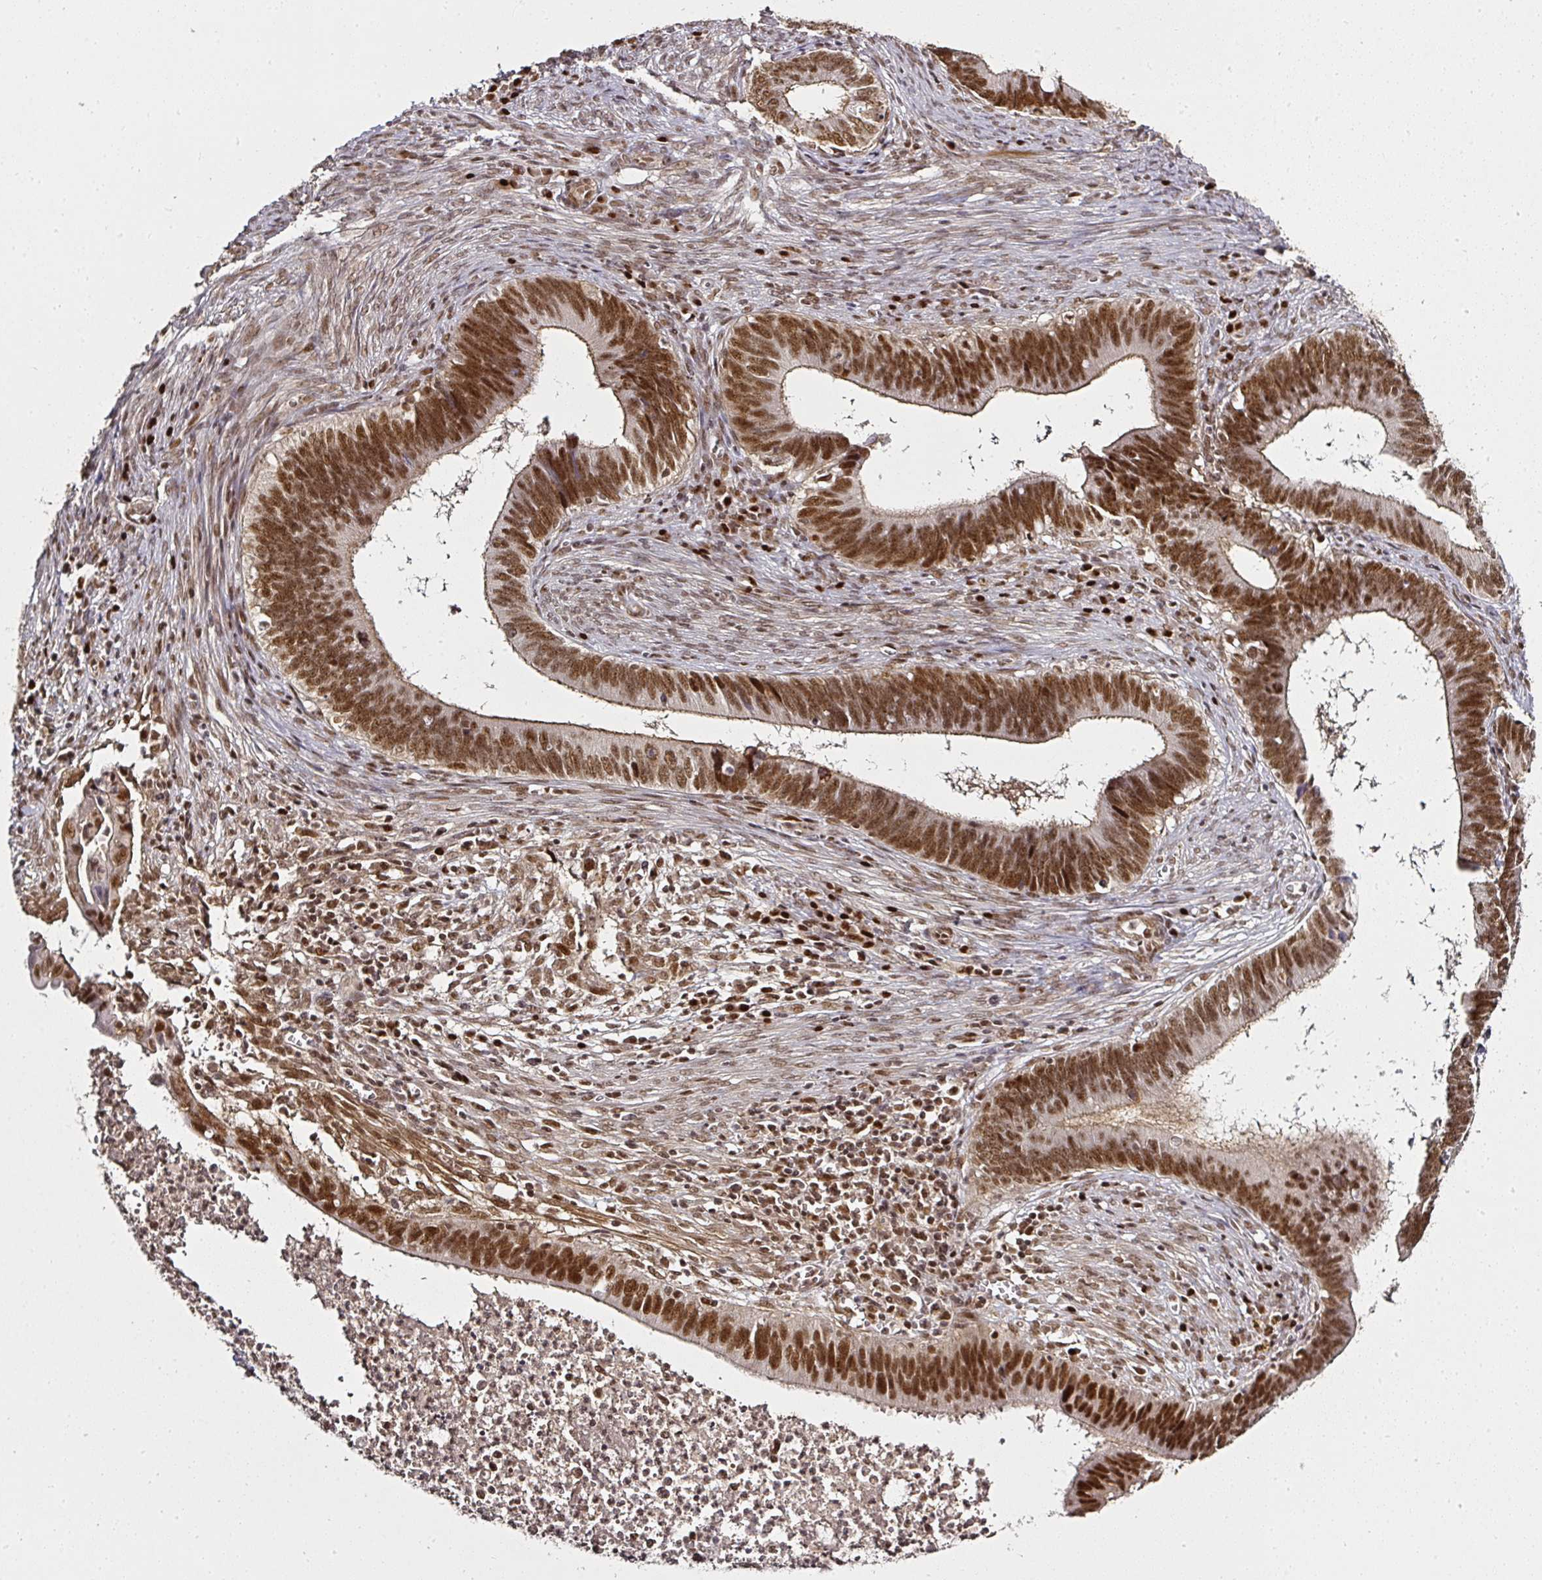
{"staining": {"intensity": "strong", "quantity": ">75%", "location": "nuclear"}, "tissue": "cervical cancer", "cell_type": "Tumor cells", "image_type": "cancer", "snomed": [{"axis": "morphology", "description": "Adenocarcinoma, NOS"}, {"axis": "topography", "description": "Cervix"}], "caption": "Cervical cancer (adenocarcinoma) stained with DAB (3,3'-diaminobenzidine) IHC shows high levels of strong nuclear expression in approximately >75% of tumor cells. Using DAB (3,3'-diaminobenzidine) (brown) and hematoxylin (blue) stains, captured at high magnification using brightfield microscopy.", "gene": "GPRIN2", "patient": {"sex": "female", "age": 42}}